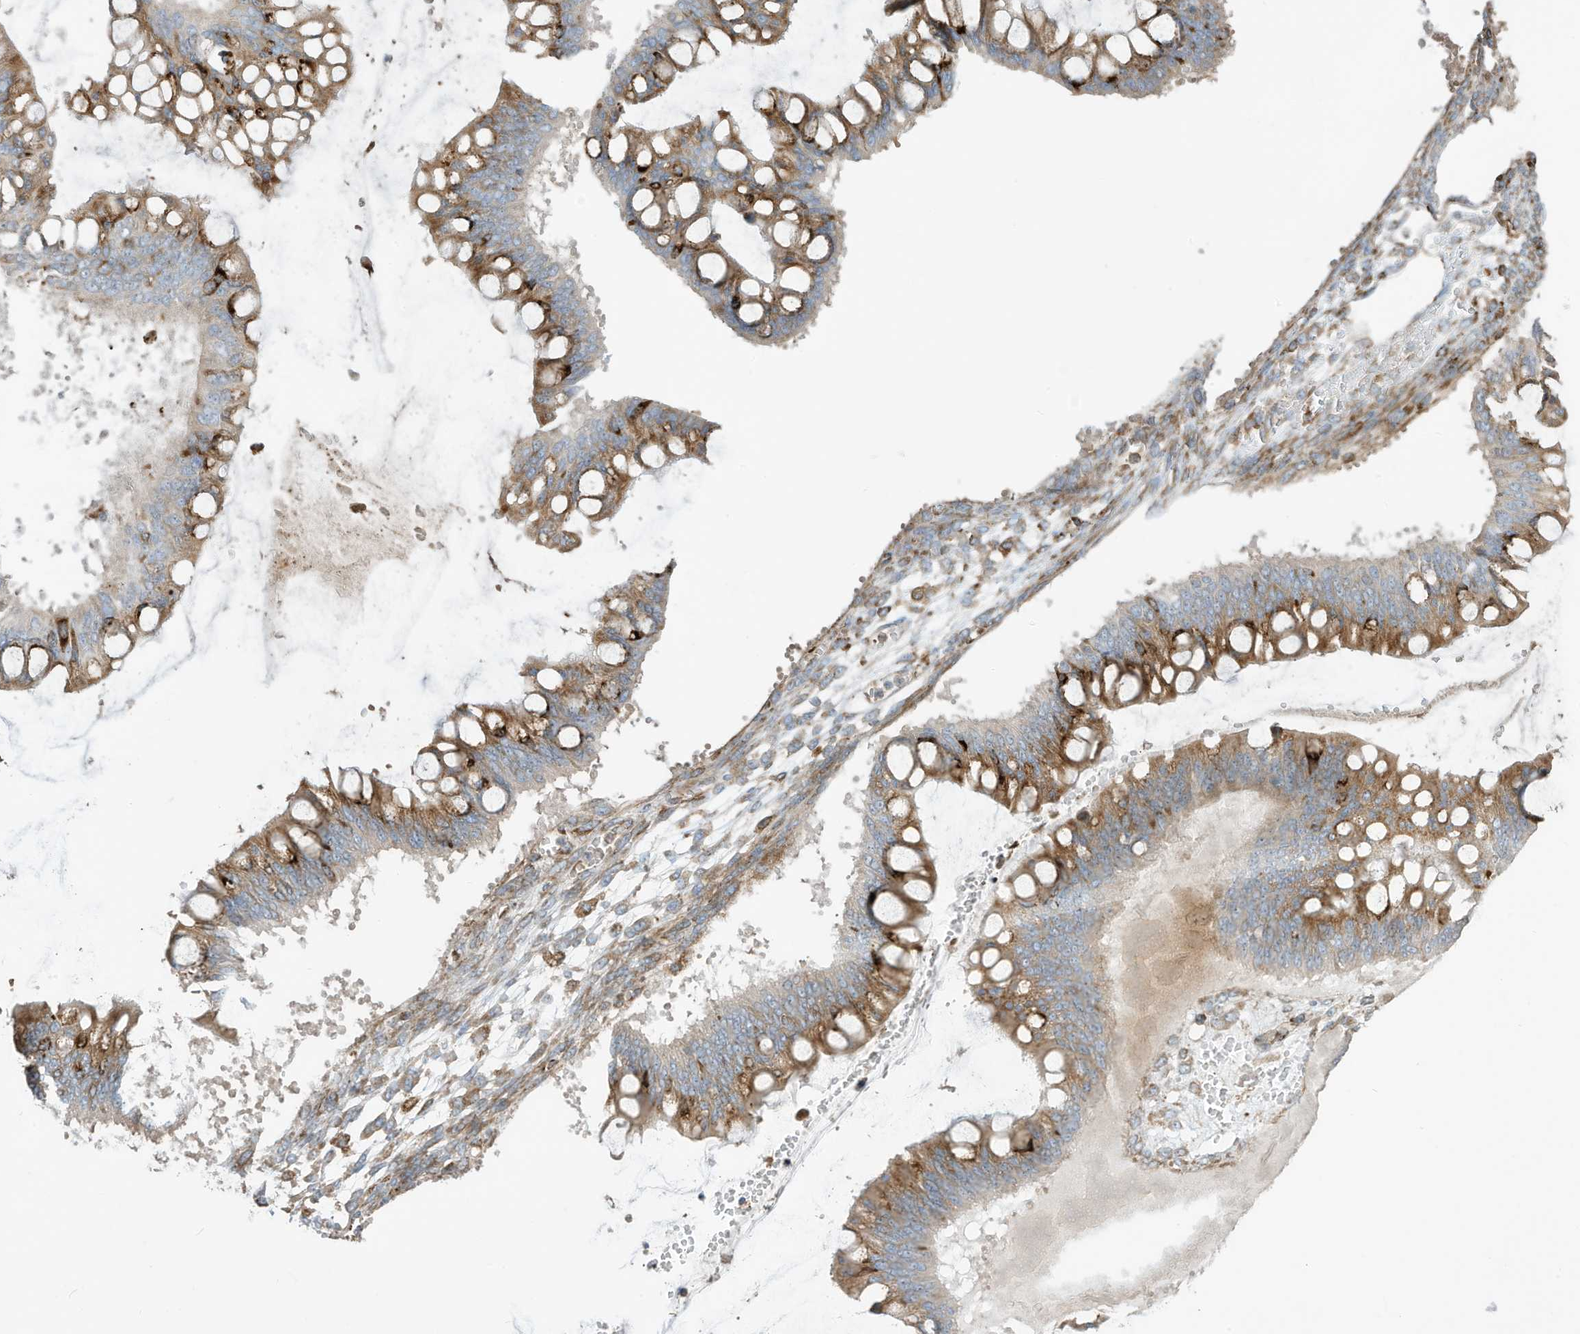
{"staining": {"intensity": "moderate", "quantity": ">75%", "location": "cytoplasmic/membranous"}, "tissue": "ovarian cancer", "cell_type": "Tumor cells", "image_type": "cancer", "snomed": [{"axis": "morphology", "description": "Cystadenocarcinoma, mucinous, NOS"}, {"axis": "topography", "description": "Ovary"}], "caption": "Immunohistochemical staining of ovarian cancer exhibits moderate cytoplasmic/membranous protein staining in about >75% of tumor cells.", "gene": "TRNAU1AP", "patient": {"sex": "female", "age": 73}}